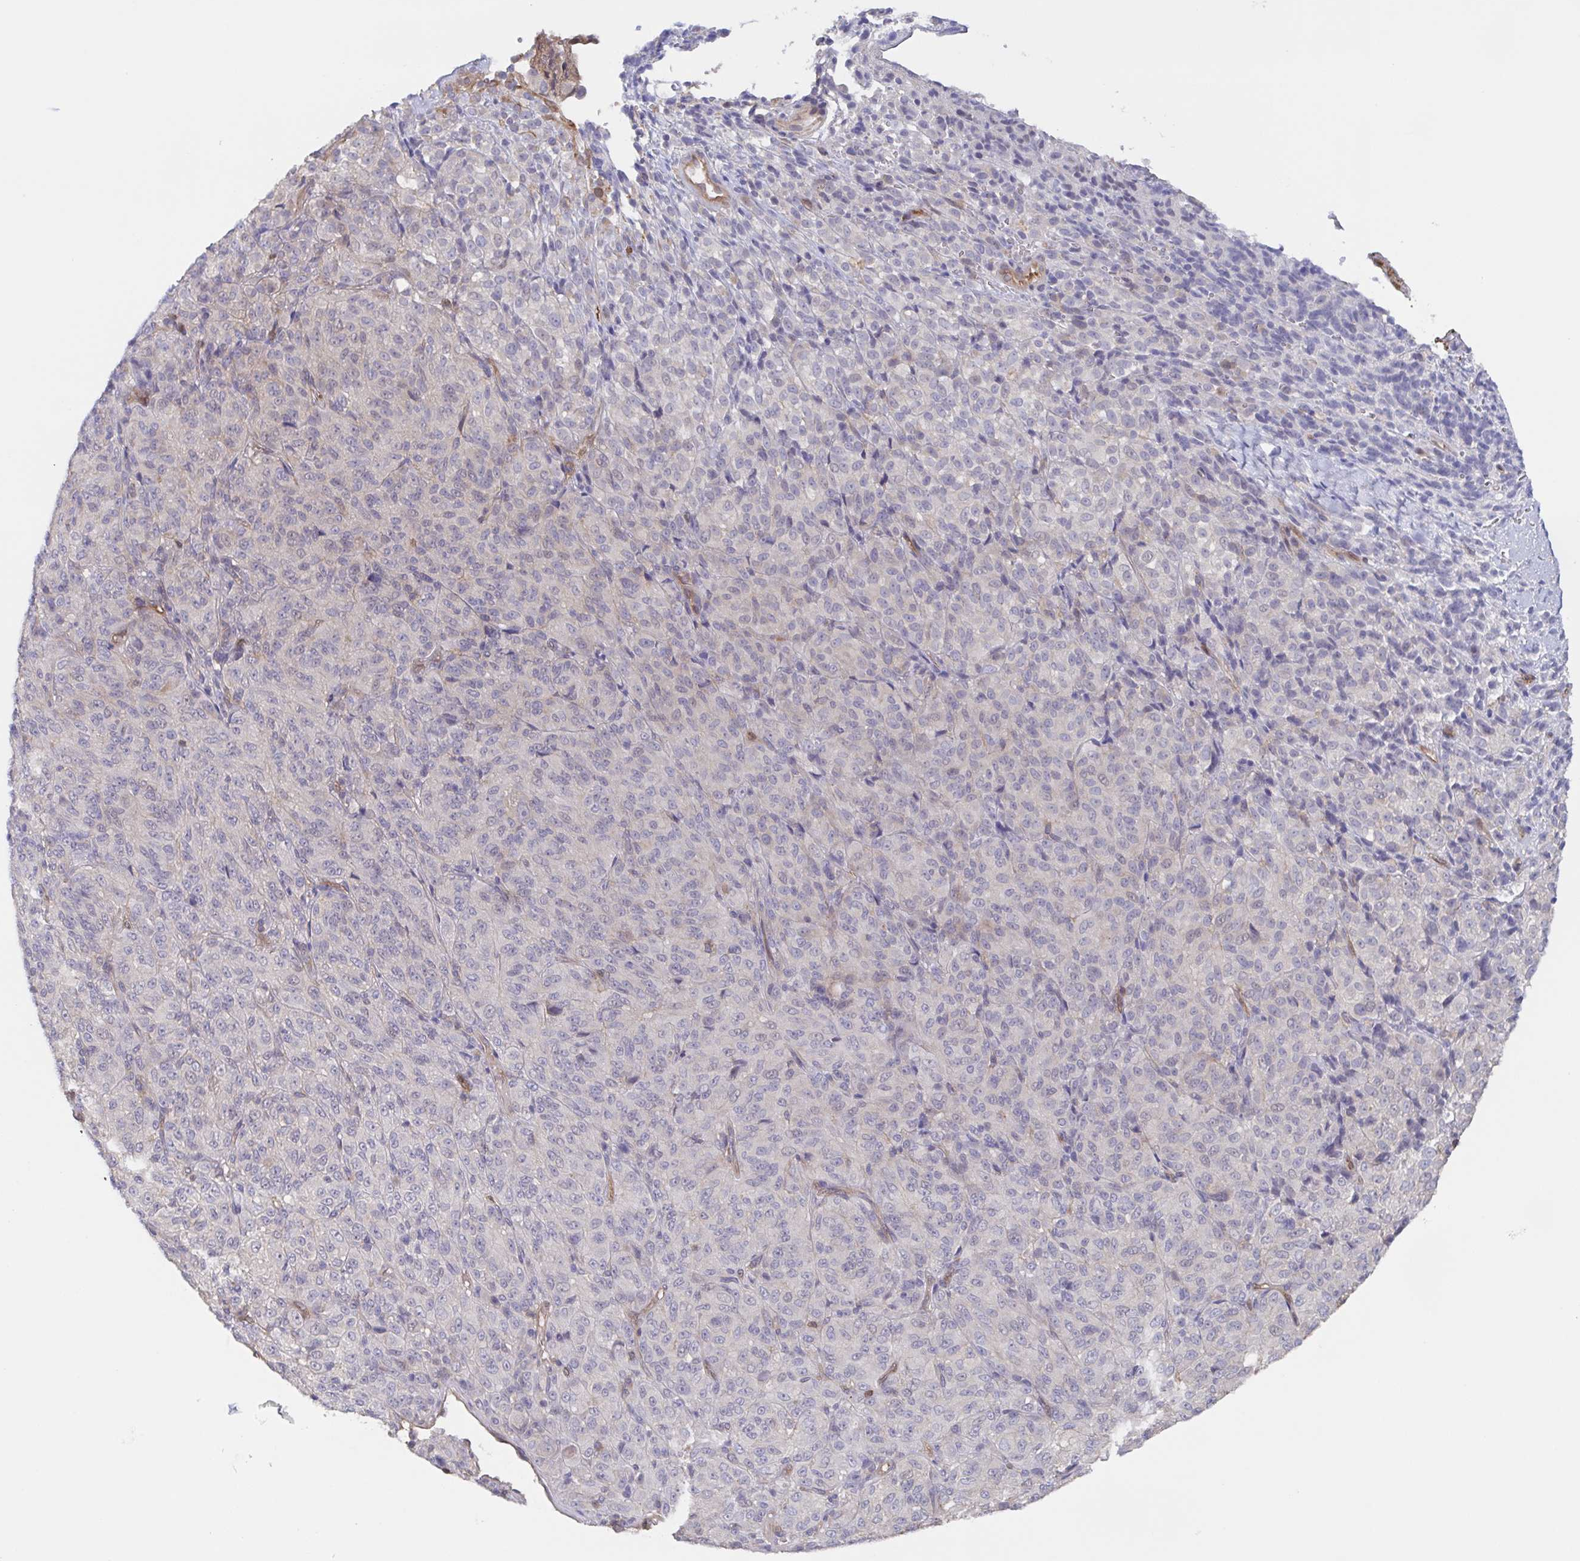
{"staining": {"intensity": "negative", "quantity": "none", "location": "none"}, "tissue": "melanoma", "cell_type": "Tumor cells", "image_type": "cancer", "snomed": [{"axis": "morphology", "description": "Malignant melanoma, Metastatic site"}, {"axis": "topography", "description": "Brain"}], "caption": "IHC histopathology image of melanoma stained for a protein (brown), which demonstrates no positivity in tumor cells. (DAB (3,3'-diaminobenzidine) immunohistochemistry (IHC), high magnification).", "gene": "AGFG2", "patient": {"sex": "female", "age": 56}}